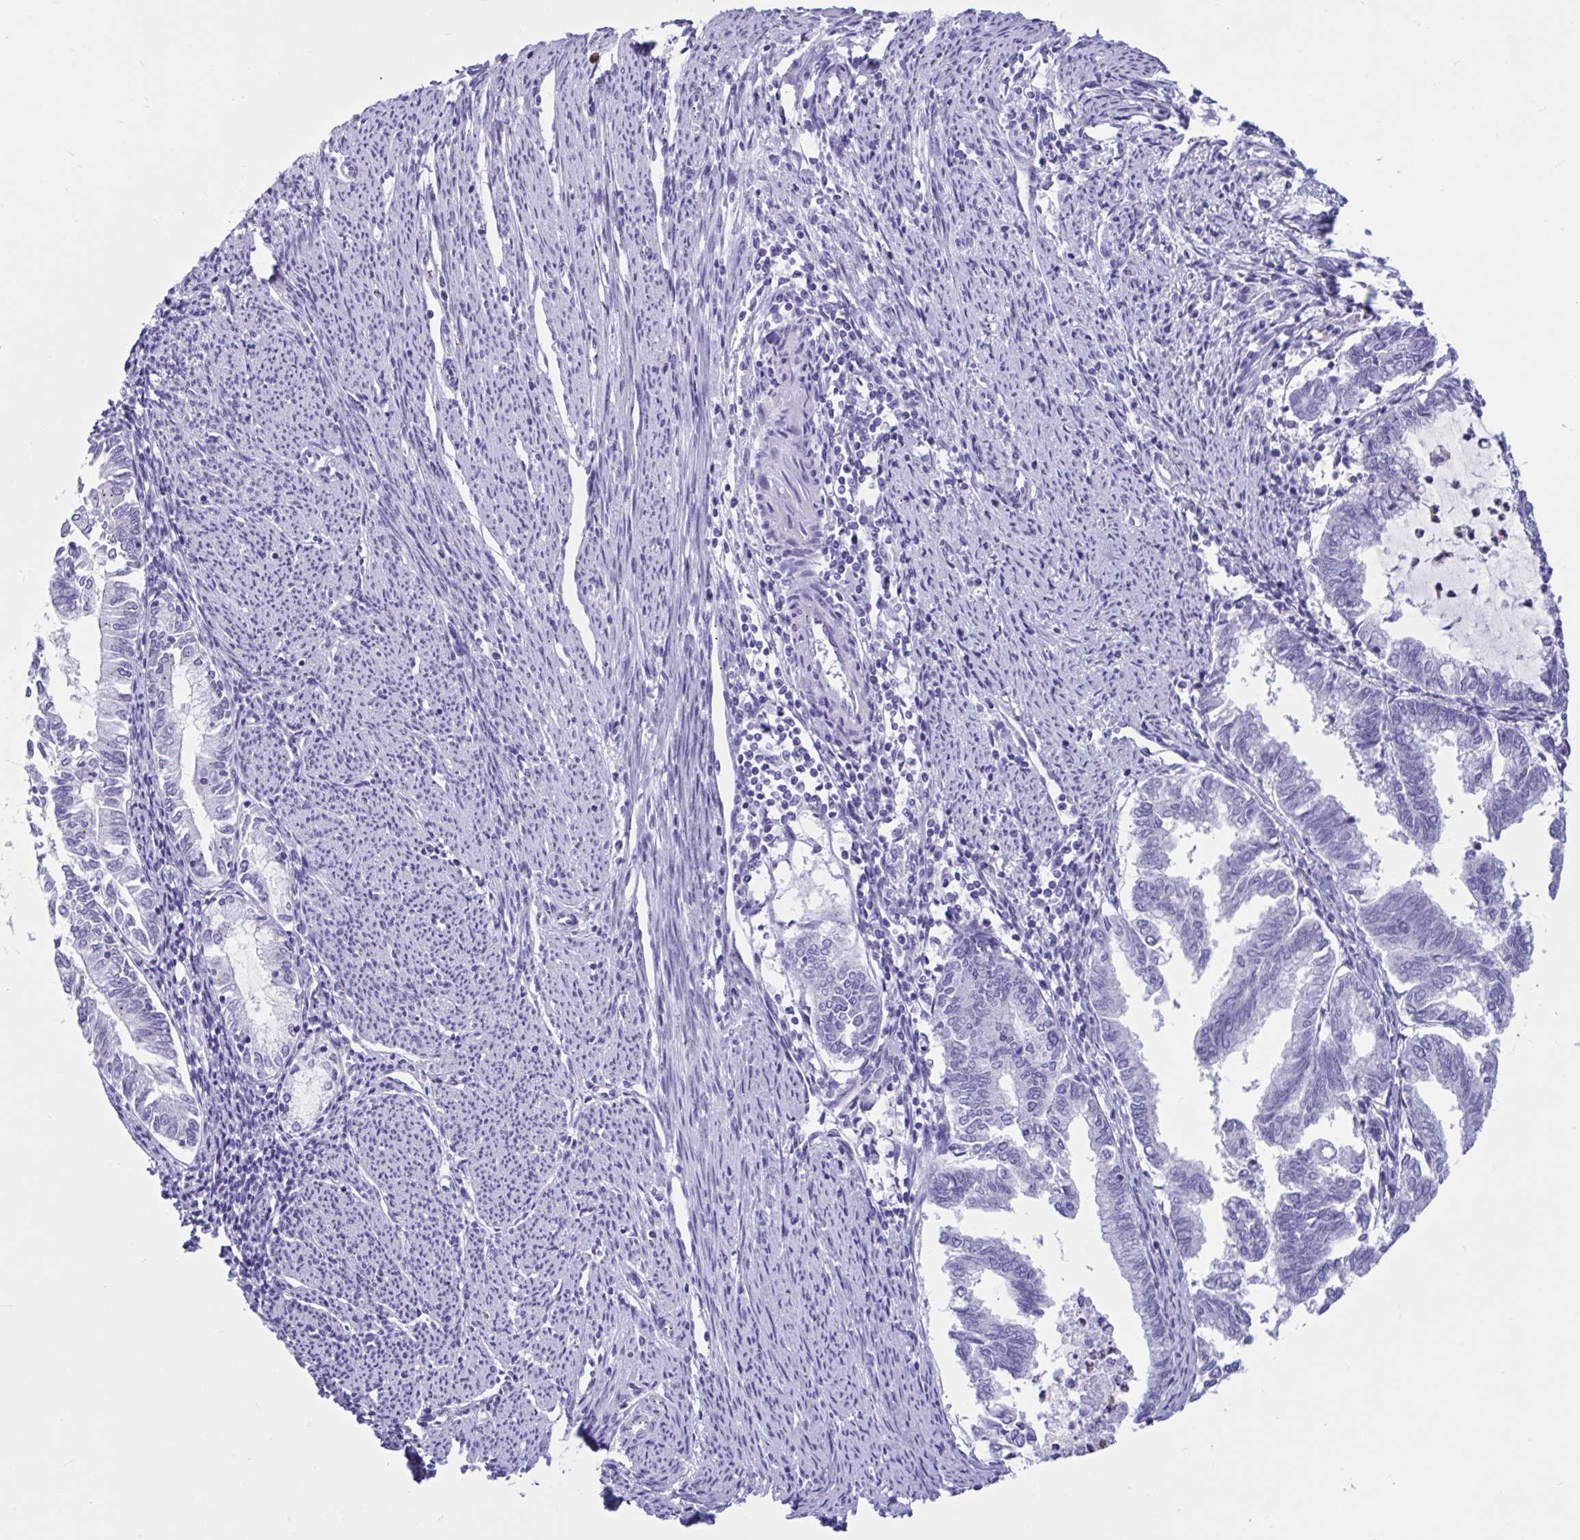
{"staining": {"intensity": "negative", "quantity": "none", "location": "none"}, "tissue": "endometrial cancer", "cell_type": "Tumor cells", "image_type": "cancer", "snomed": [{"axis": "morphology", "description": "Adenocarcinoma, NOS"}, {"axis": "topography", "description": "Endometrium"}], "caption": "This is a image of immunohistochemistry staining of endometrial cancer, which shows no positivity in tumor cells.", "gene": "RNASE3", "patient": {"sex": "female", "age": 79}}